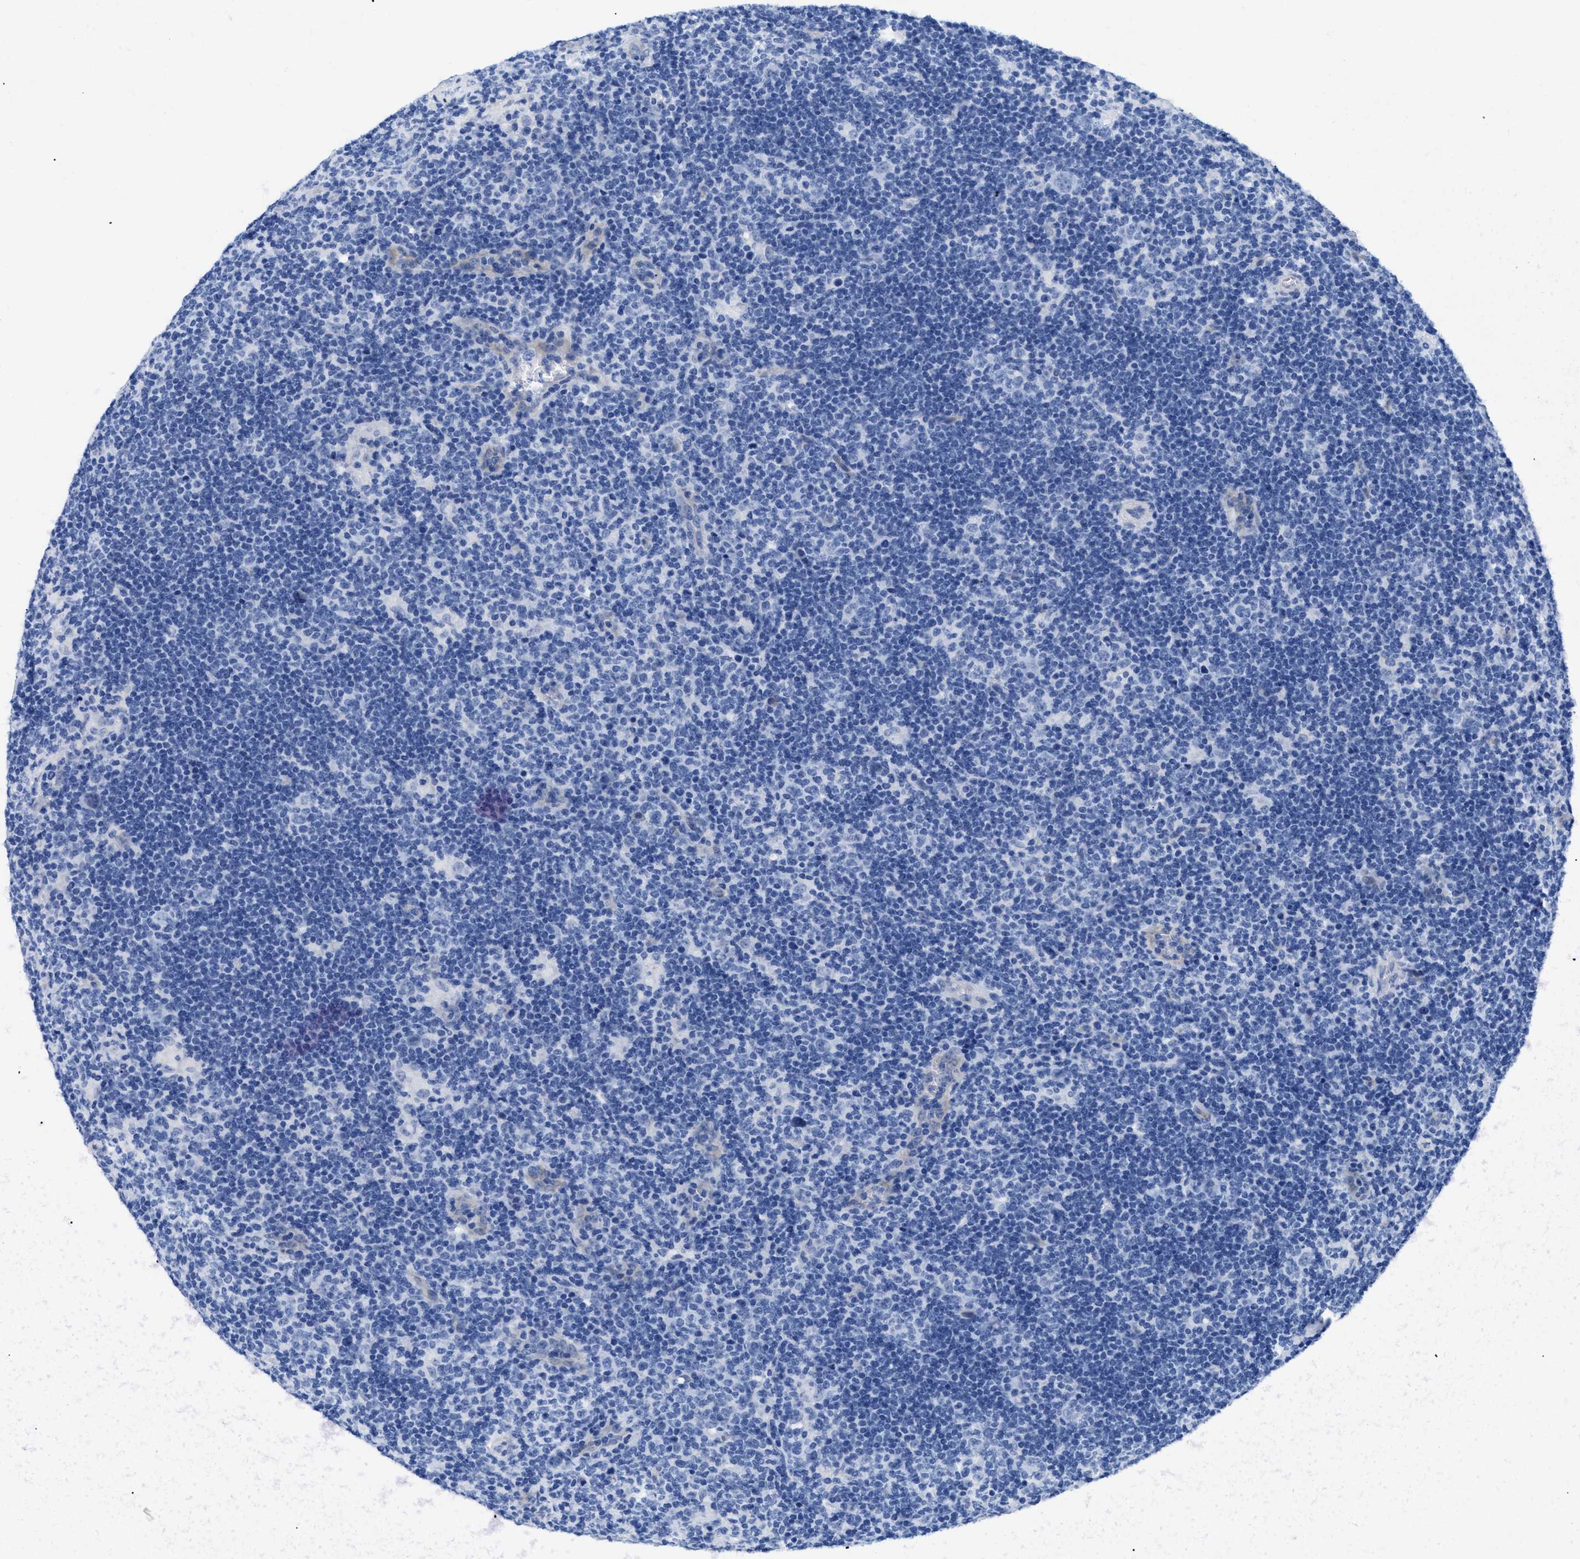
{"staining": {"intensity": "negative", "quantity": "none", "location": "none"}, "tissue": "lymphoma", "cell_type": "Tumor cells", "image_type": "cancer", "snomed": [{"axis": "morphology", "description": "Hodgkin's disease, NOS"}, {"axis": "topography", "description": "Lymph node"}], "caption": "Tumor cells show no significant protein staining in lymphoma. The staining is performed using DAB brown chromogen with nuclei counter-stained in using hematoxylin.", "gene": "TMEM68", "patient": {"sex": "female", "age": 57}}